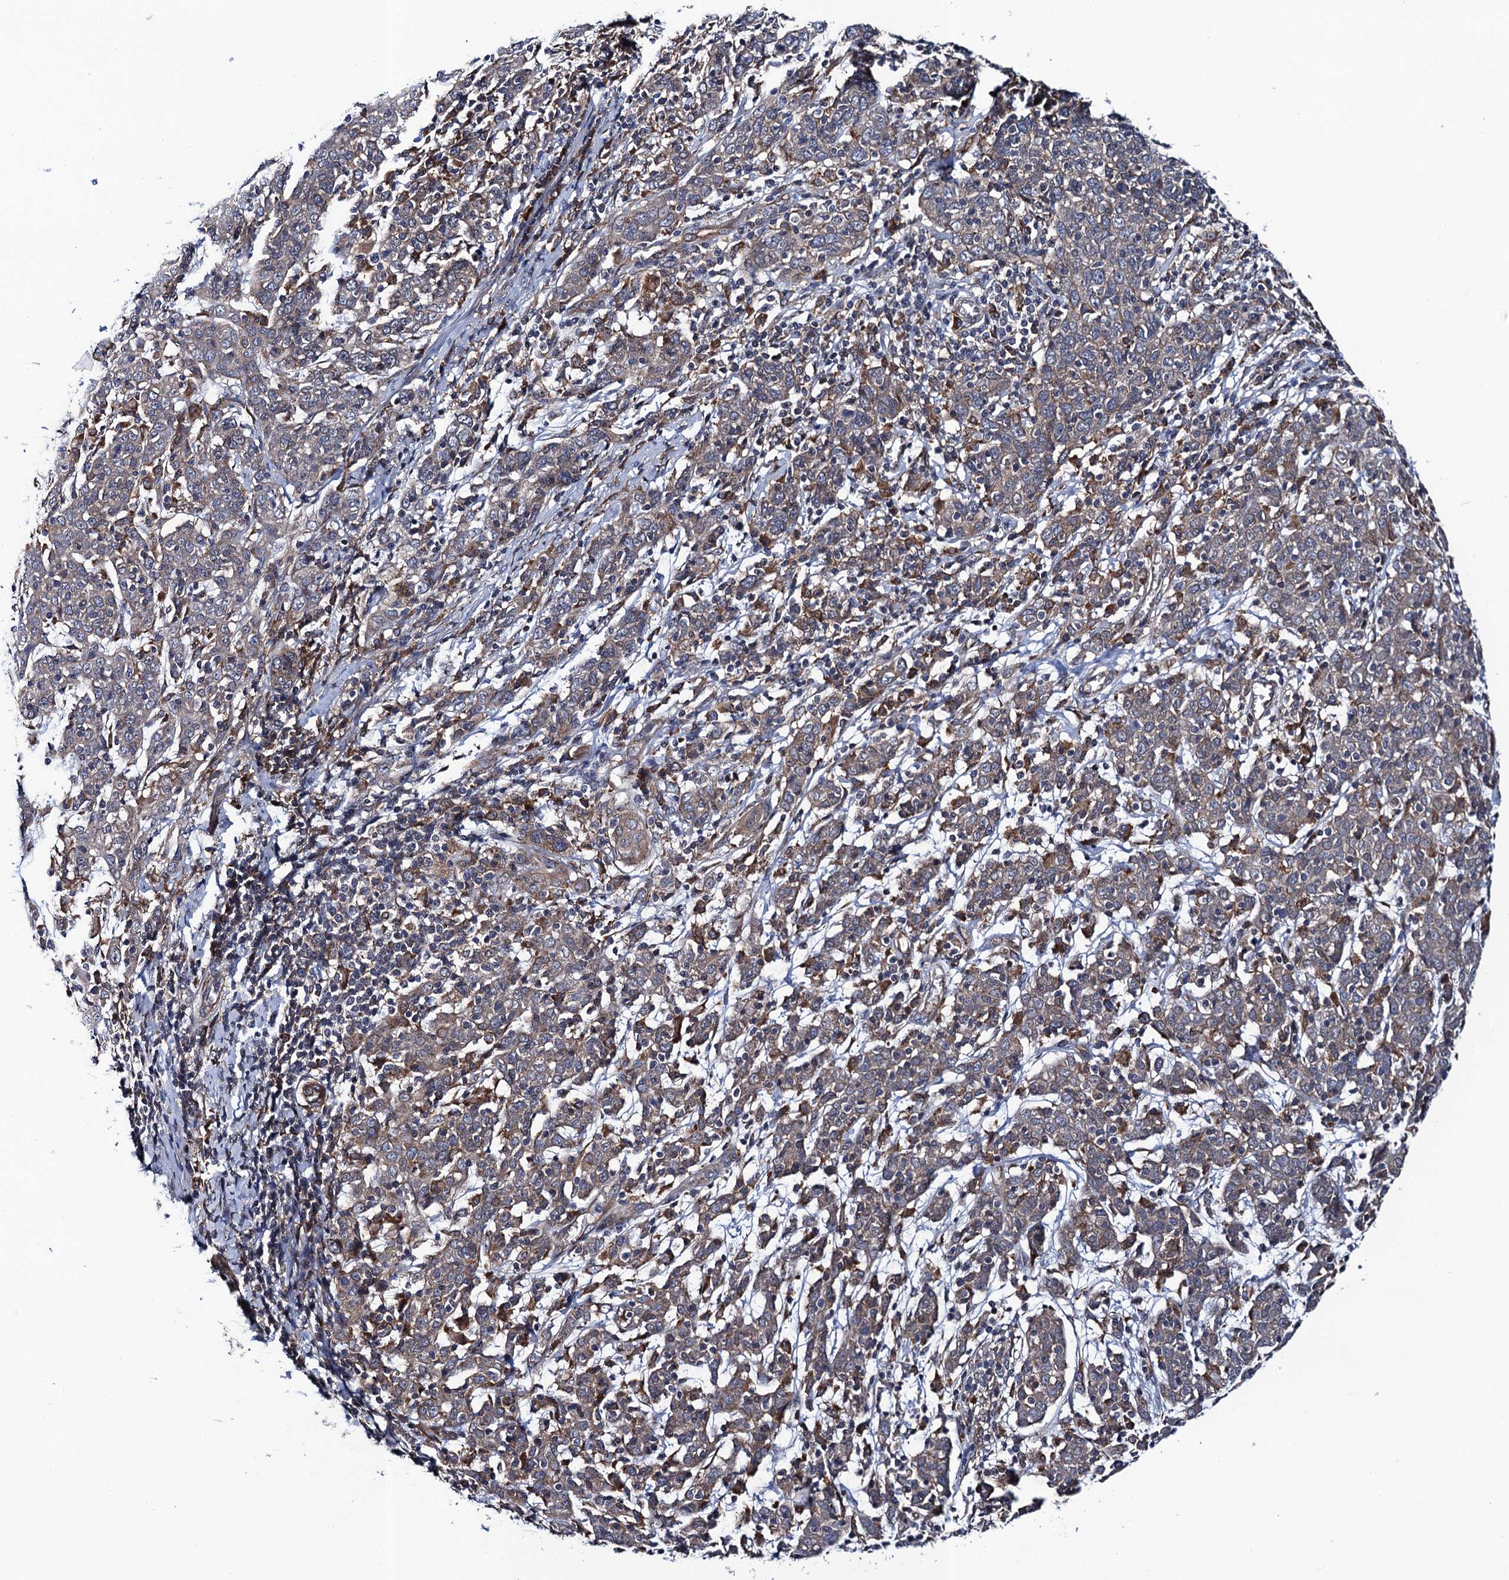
{"staining": {"intensity": "weak", "quantity": "<25%", "location": "cytoplasmic/membranous"}, "tissue": "cervical cancer", "cell_type": "Tumor cells", "image_type": "cancer", "snomed": [{"axis": "morphology", "description": "Squamous cell carcinoma, NOS"}, {"axis": "topography", "description": "Cervix"}], "caption": "An image of cervical squamous cell carcinoma stained for a protein demonstrates no brown staining in tumor cells.", "gene": "PGLS", "patient": {"sex": "female", "age": 67}}